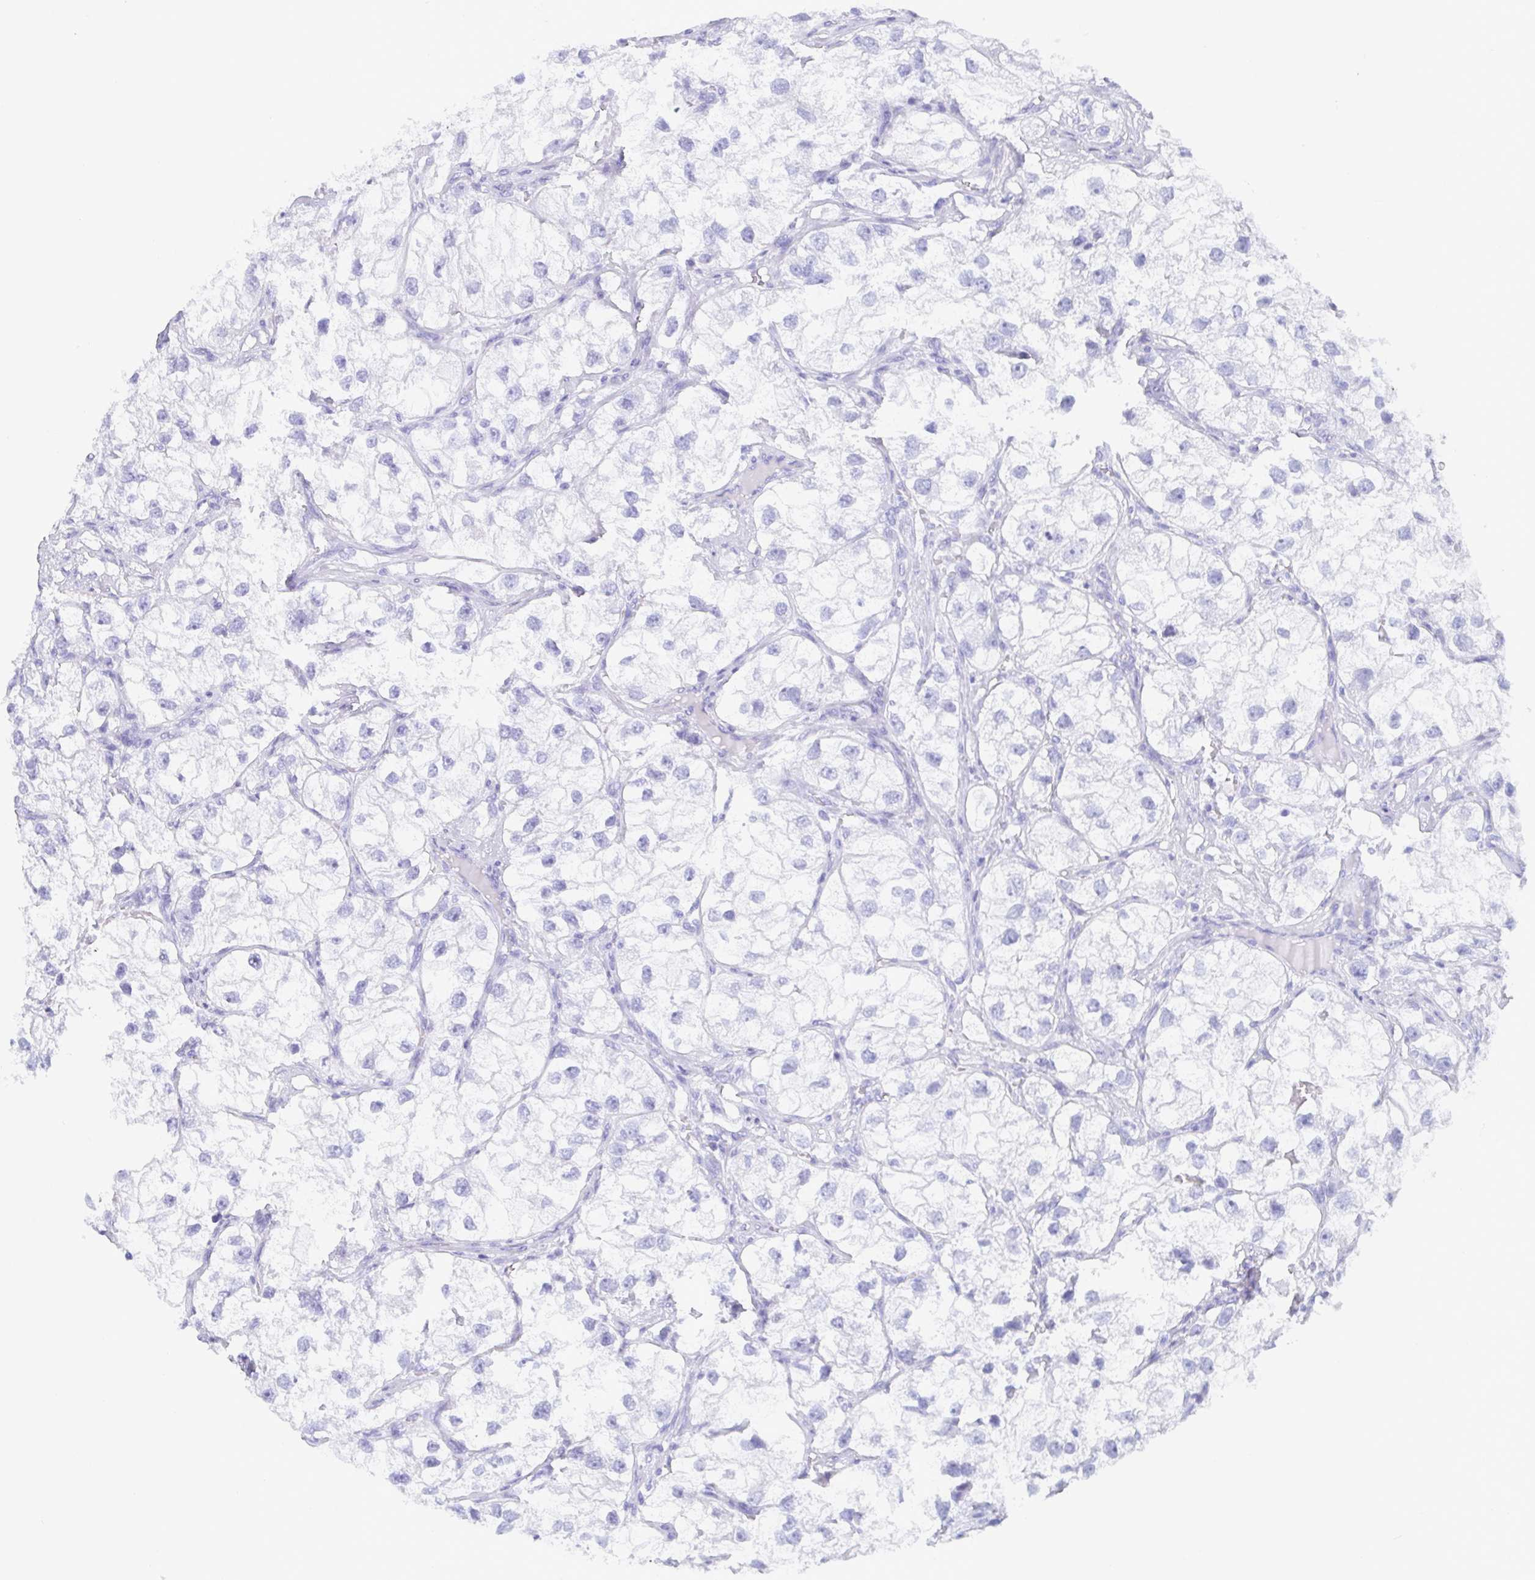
{"staining": {"intensity": "negative", "quantity": "none", "location": "none"}, "tissue": "renal cancer", "cell_type": "Tumor cells", "image_type": "cancer", "snomed": [{"axis": "morphology", "description": "Adenocarcinoma, NOS"}, {"axis": "topography", "description": "Kidney"}], "caption": "IHC of human adenocarcinoma (renal) exhibits no expression in tumor cells.", "gene": "IDH1", "patient": {"sex": "male", "age": 59}}